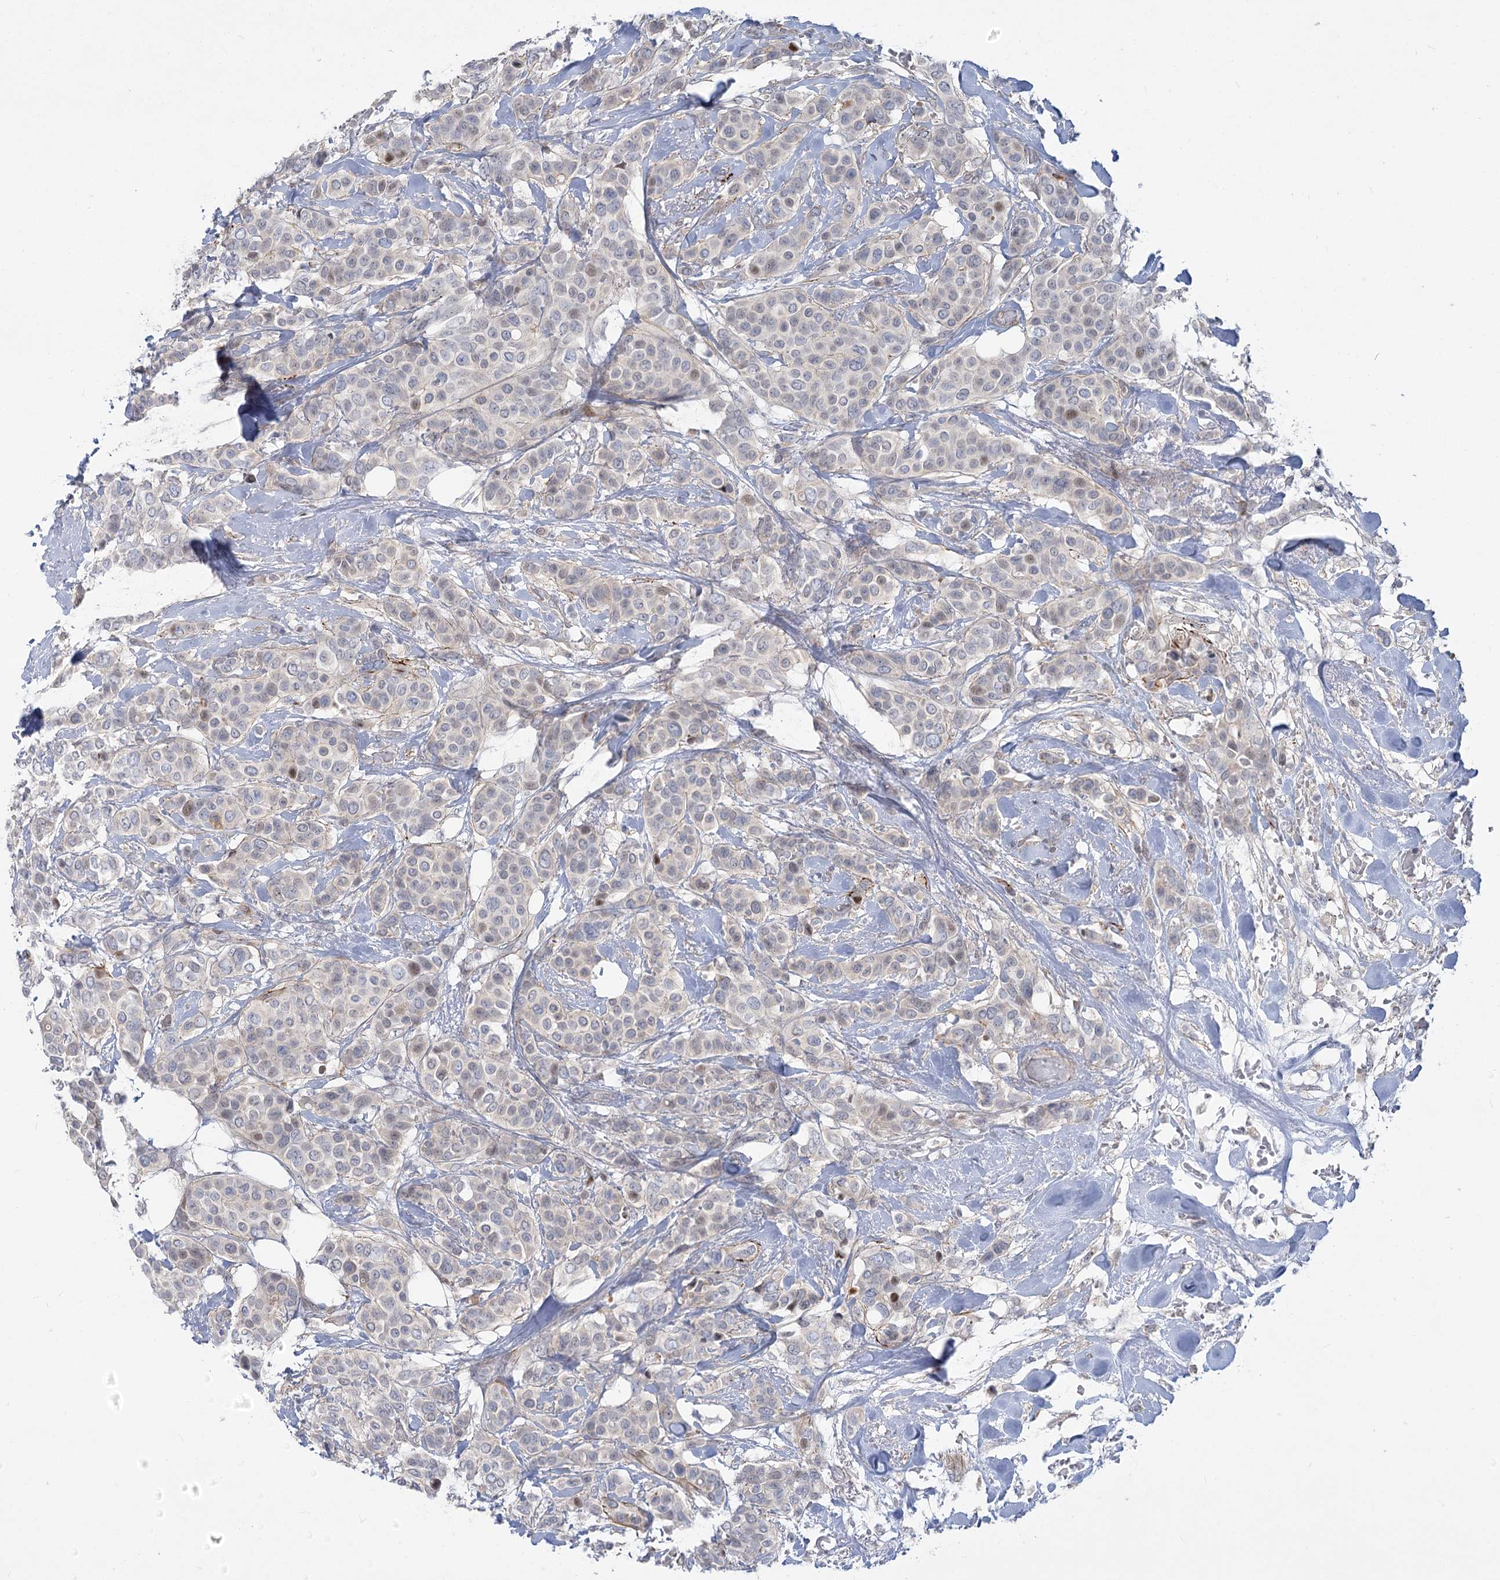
{"staining": {"intensity": "weak", "quantity": "<25%", "location": "nuclear"}, "tissue": "breast cancer", "cell_type": "Tumor cells", "image_type": "cancer", "snomed": [{"axis": "morphology", "description": "Lobular carcinoma"}, {"axis": "topography", "description": "Breast"}], "caption": "An immunohistochemistry photomicrograph of breast cancer is shown. There is no staining in tumor cells of breast cancer.", "gene": "ARSI", "patient": {"sex": "female", "age": 51}}